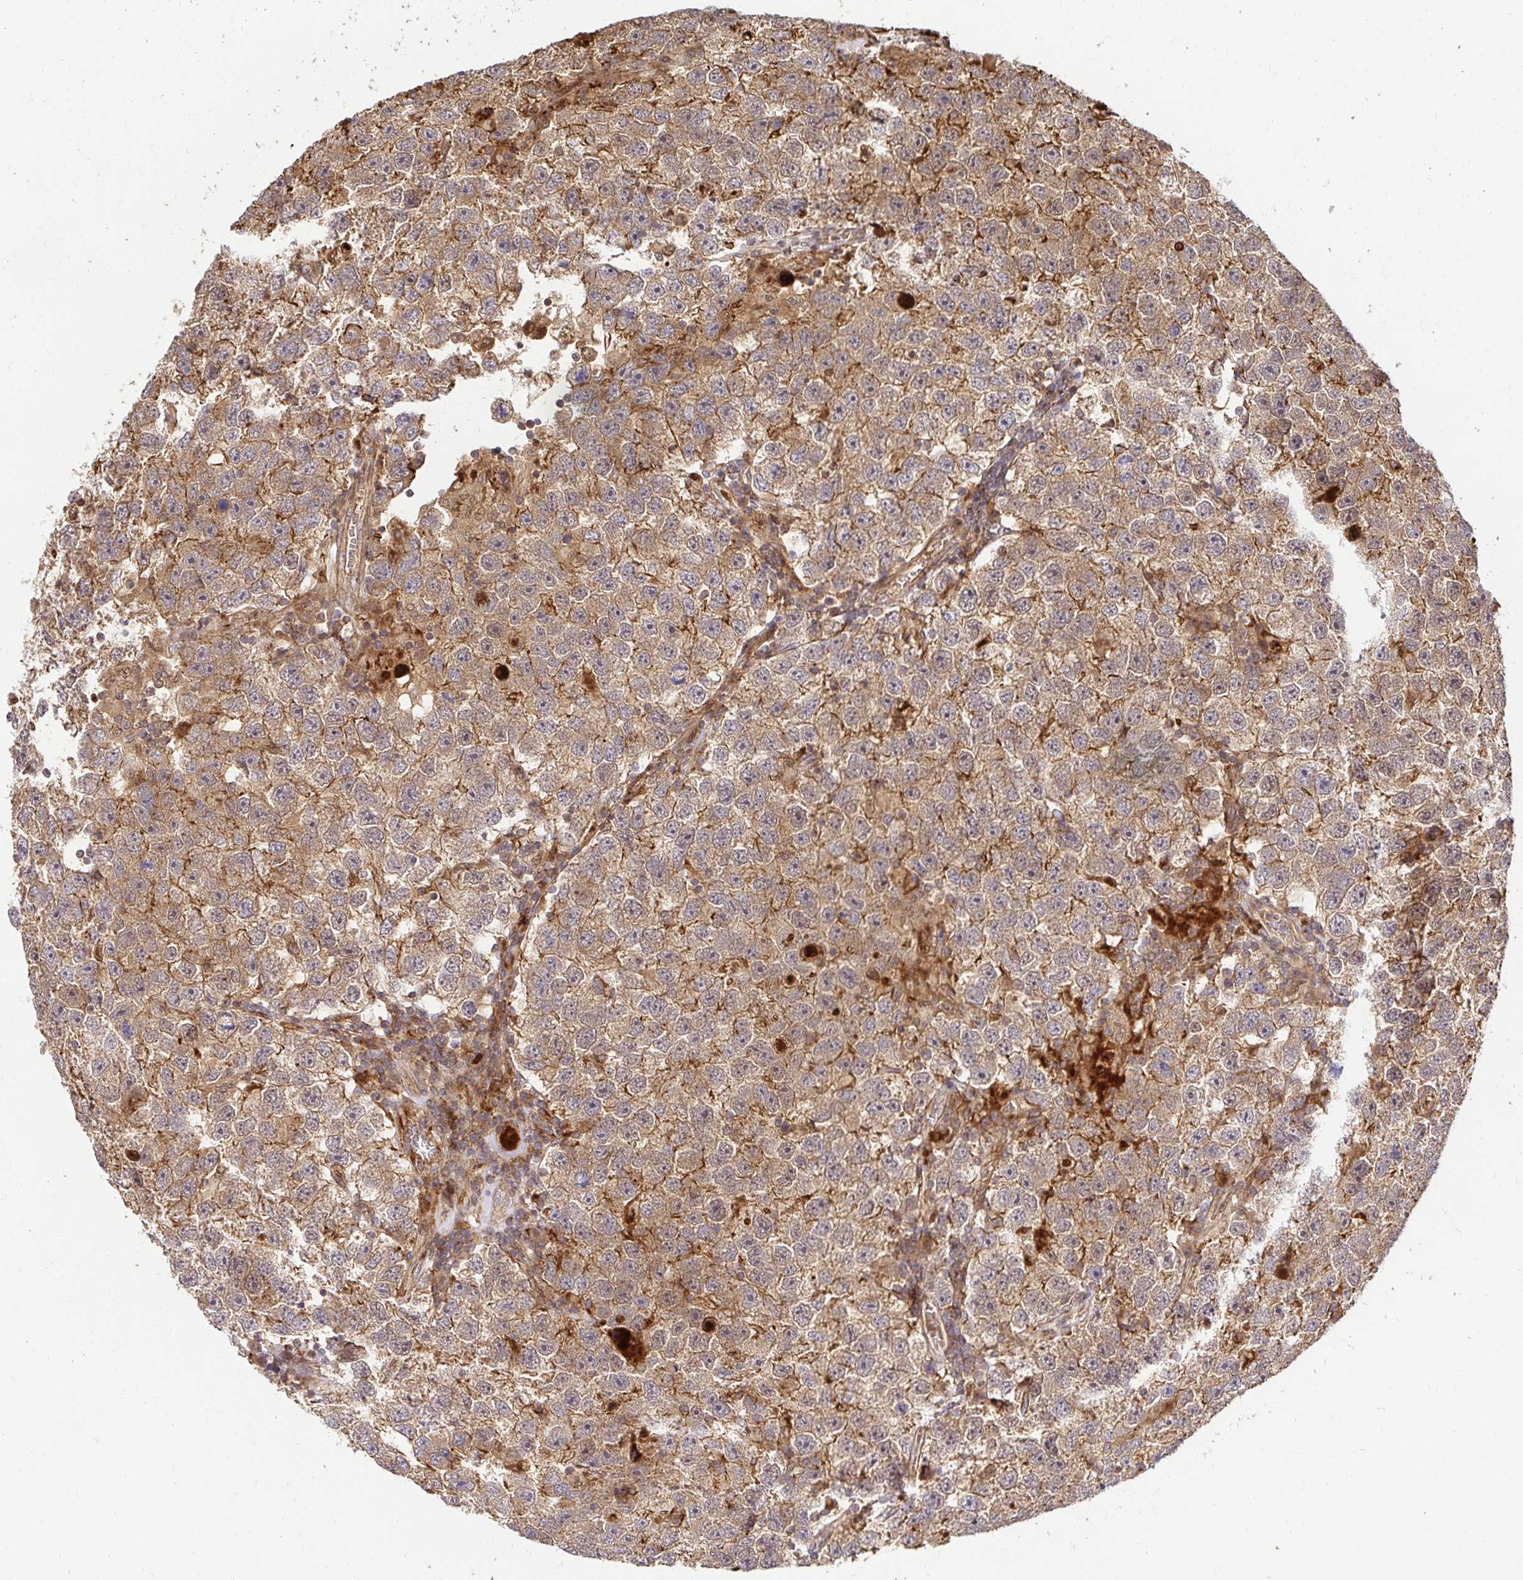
{"staining": {"intensity": "moderate", "quantity": "25%-75%", "location": "cytoplasmic/membranous"}, "tissue": "testis cancer", "cell_type": "Tumor cells", "image_type": "cancer", "snomed": [{"axis": "morphology", "description": "Seminoma, NOS"}, {"axis": "topography", "description": "Testis"}], "caption": "DAB immunohistochemical staining of testis cancer (seminoma) displays moderate cytoplasmic/membranous protein staining in approximately 25%-75% of tumor cells.", "gene": "PSMA4", "patient": {"sex": "male", "age": 26}}